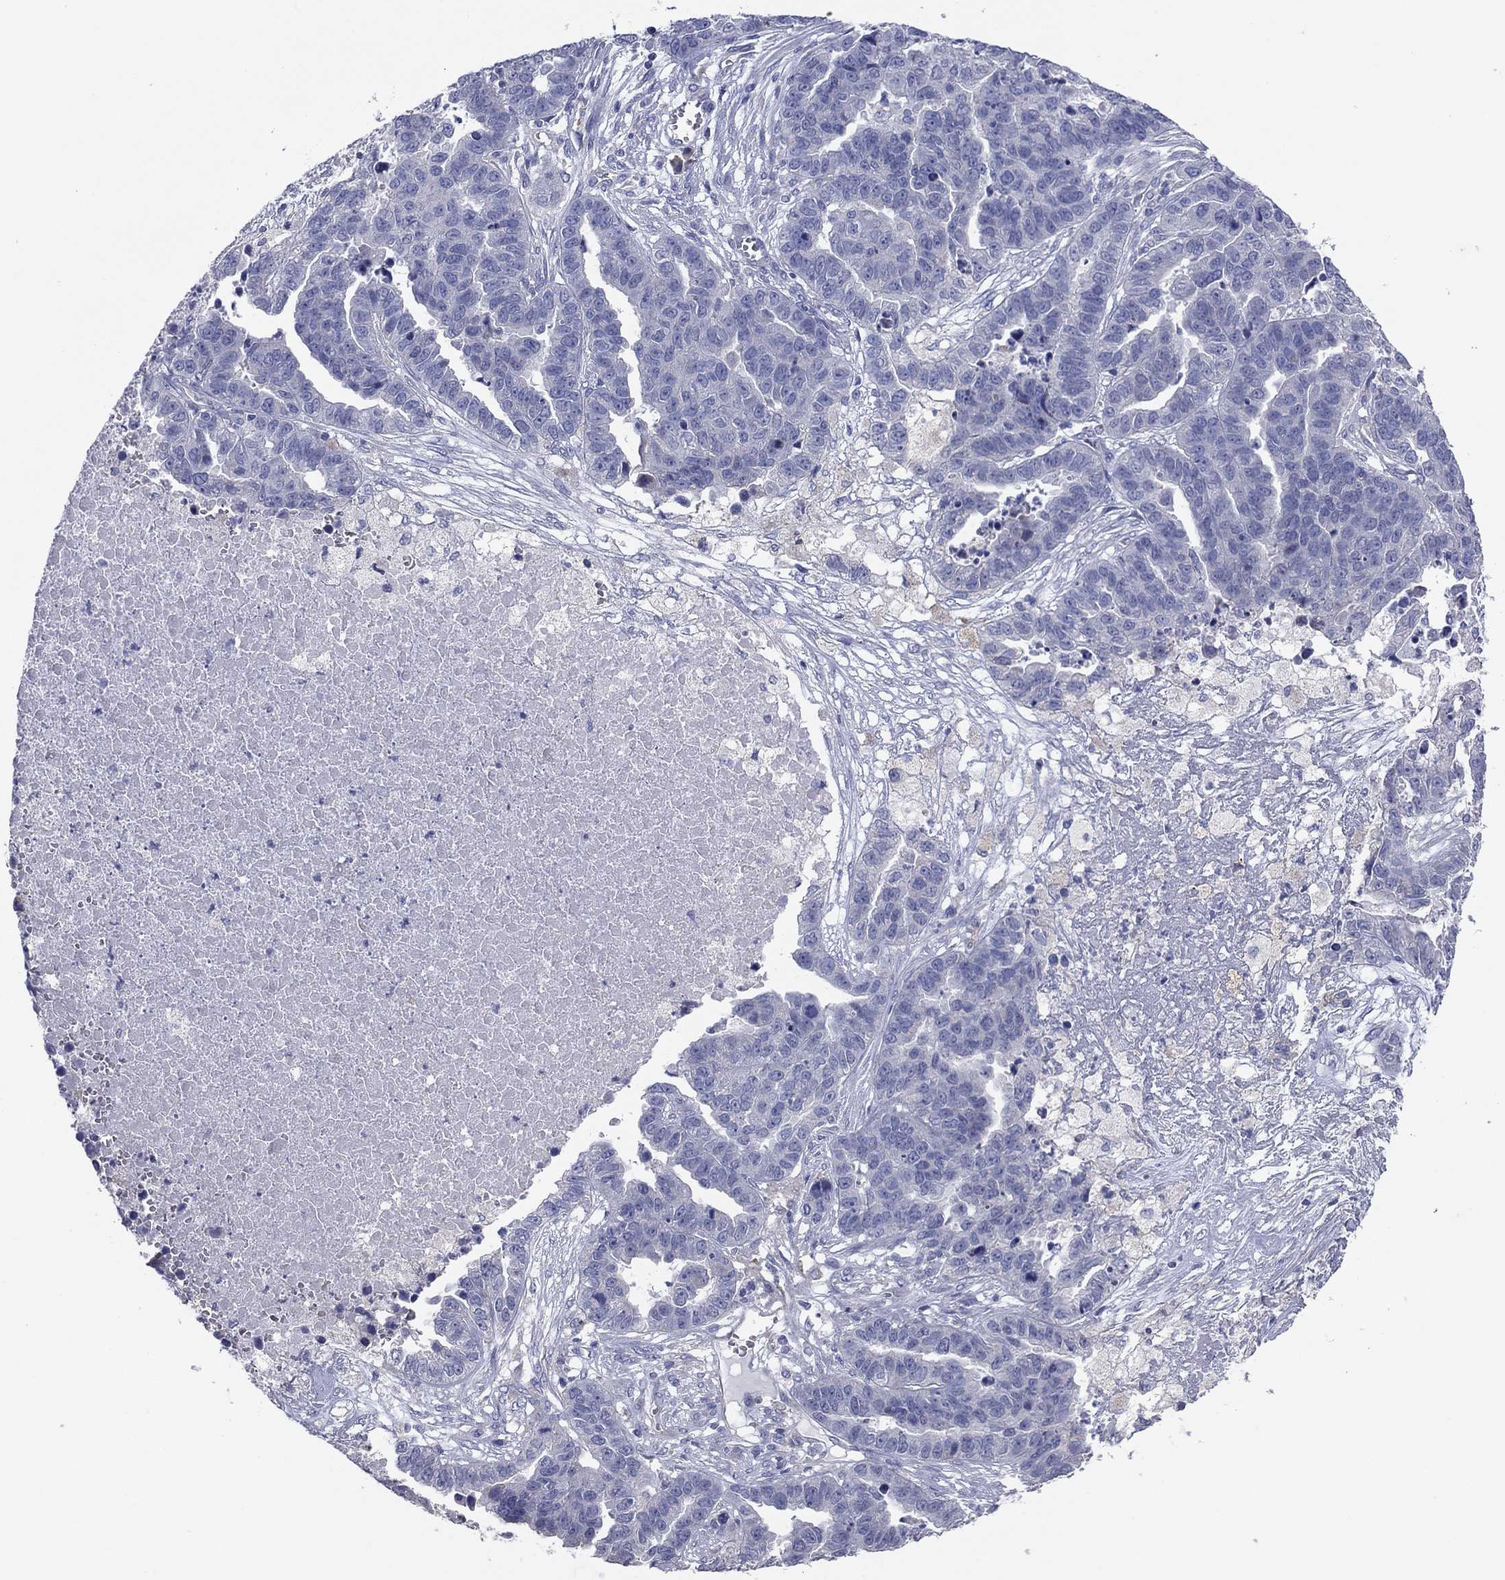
{"staining": {"intensity": "negative", "quantity": "none", "location": "none"}, "tissue": "ovarian cancer", "cell_type": "Tumor cells", "image_type": "cancer", "snomed": [{"axis": "morphology", "description": "Cystadenocarcinoma, serous, NOS"}, {"axis": "topography", "description": "Ovary"}], "caption": "The micrograph reveals no significant staining in tumor cells of ovarian cancer.", "gene": "GRK7", "patient": {"sex": "female", "age": 87}}